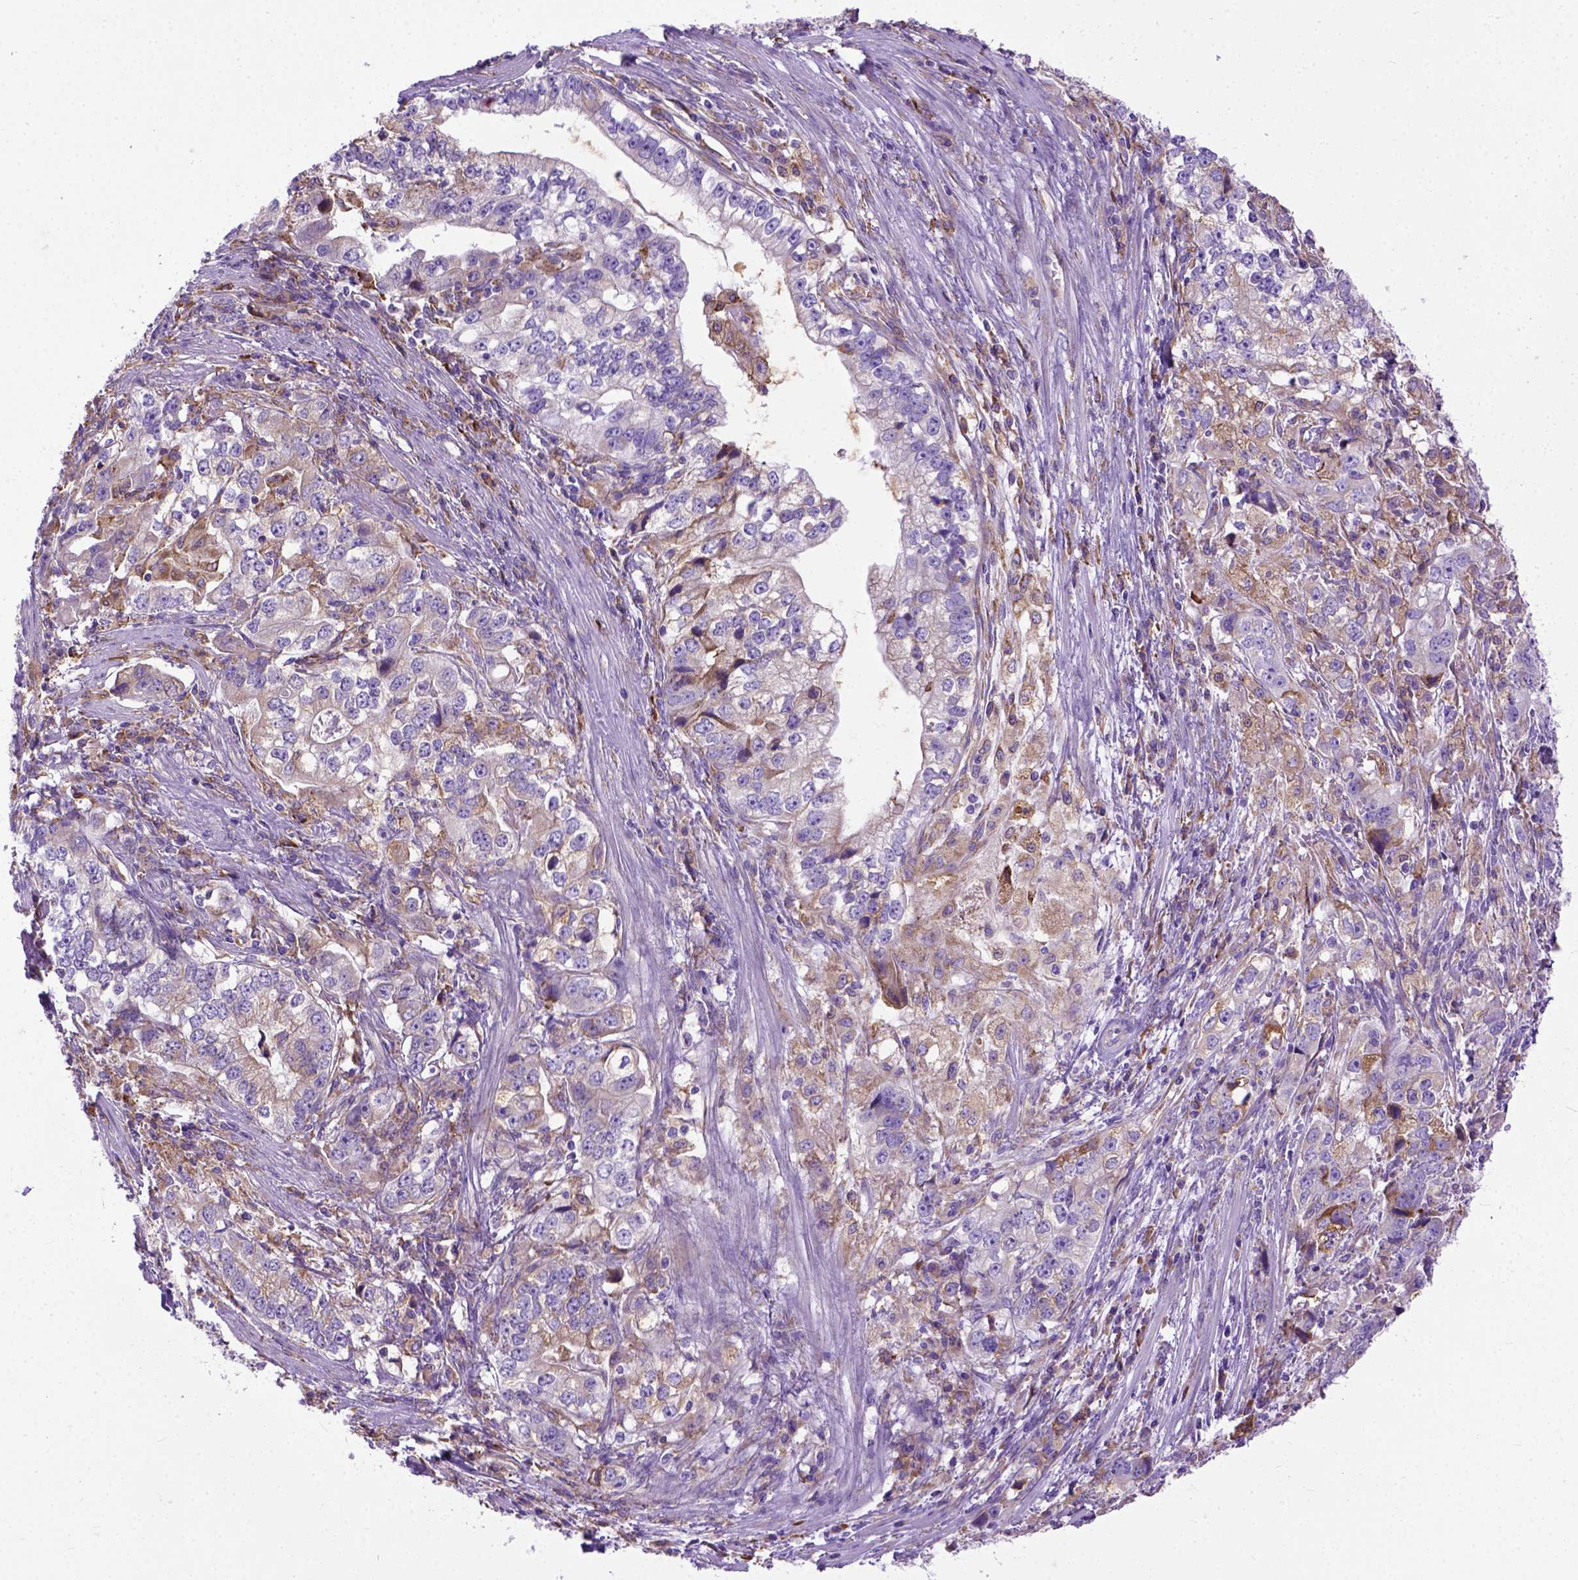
{"staining": {"intensity": "moderate", "quantity": "25%-75%", "location": "cytoplasmic/membranous"}, "tissue": "stomach cancer", "cell_type": "Tumor cells", "image_type": "cancer", "snomed": [{"axis": "morphology", "description": "Adenocarcinoma, NOS"}, {"axis": "topography", "description": "Stomach, lower"}], "caption": "Moderate cytoplasmic/membranous expression is identified in approximately 25%-75% of tumor cells in stomach adenocarcinoma. The staining was performed using DAB, with brown indicating positive protein expression. Nuclei are stained blue with hematoxylin.", "gene": "PLK4", "patient": {"sex": "female", "age": 72}}